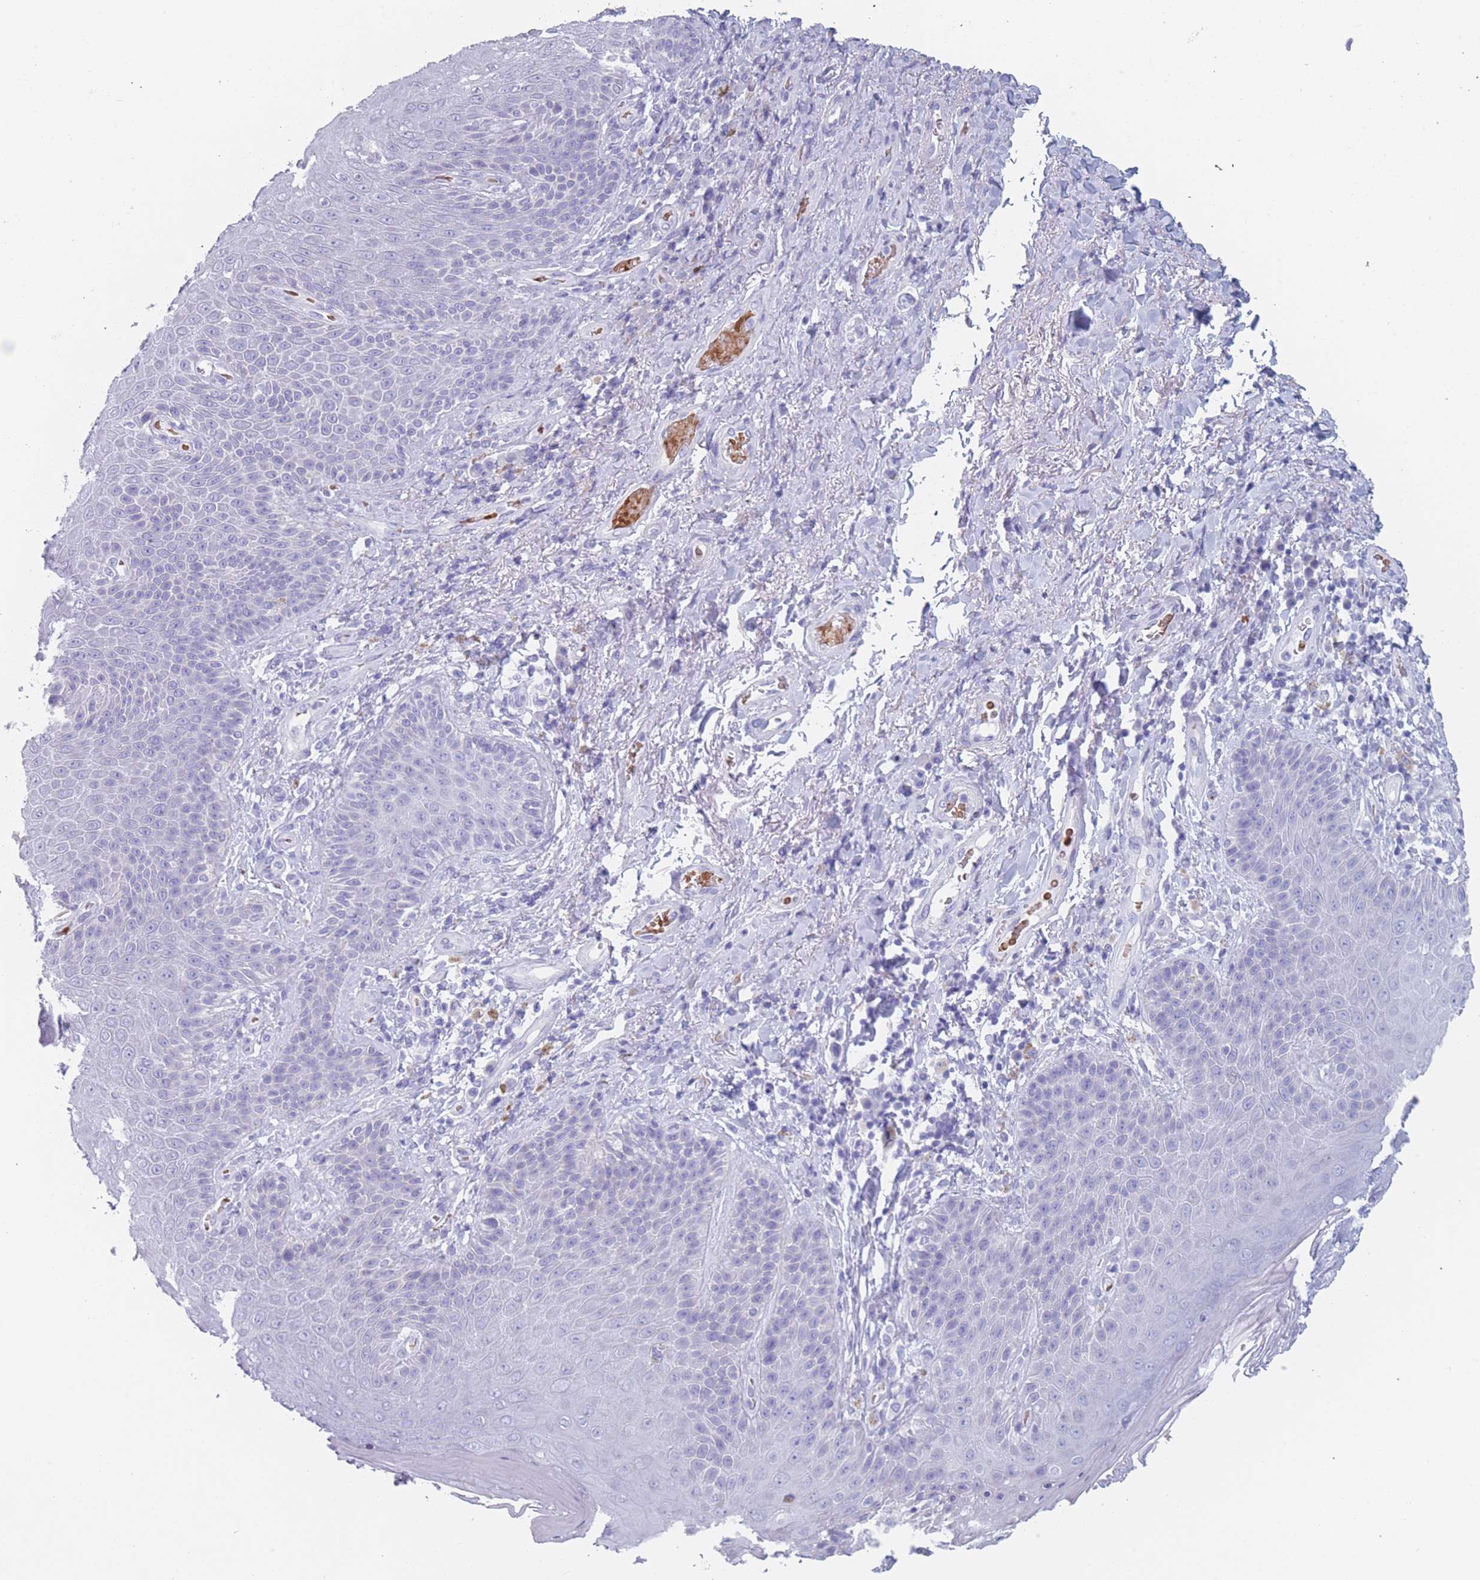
{"staining": {"intensity": "negative", "quantity": "none", "location": "none"}, "tissue": "skin", "cell_type": "Epidermal cells", "image_type": "normal", "snomed": [{"axis": "morphology", "description": "Normal tissue, NOS"}, {"axis": "topography", "description": "Anal"}], "caption": "A histopathology image of skin stained for a protein demonstrates no brown staining in epidermal cells.", "gene": "OR5D16", "patient": {"sex": "female", "age": 89}}